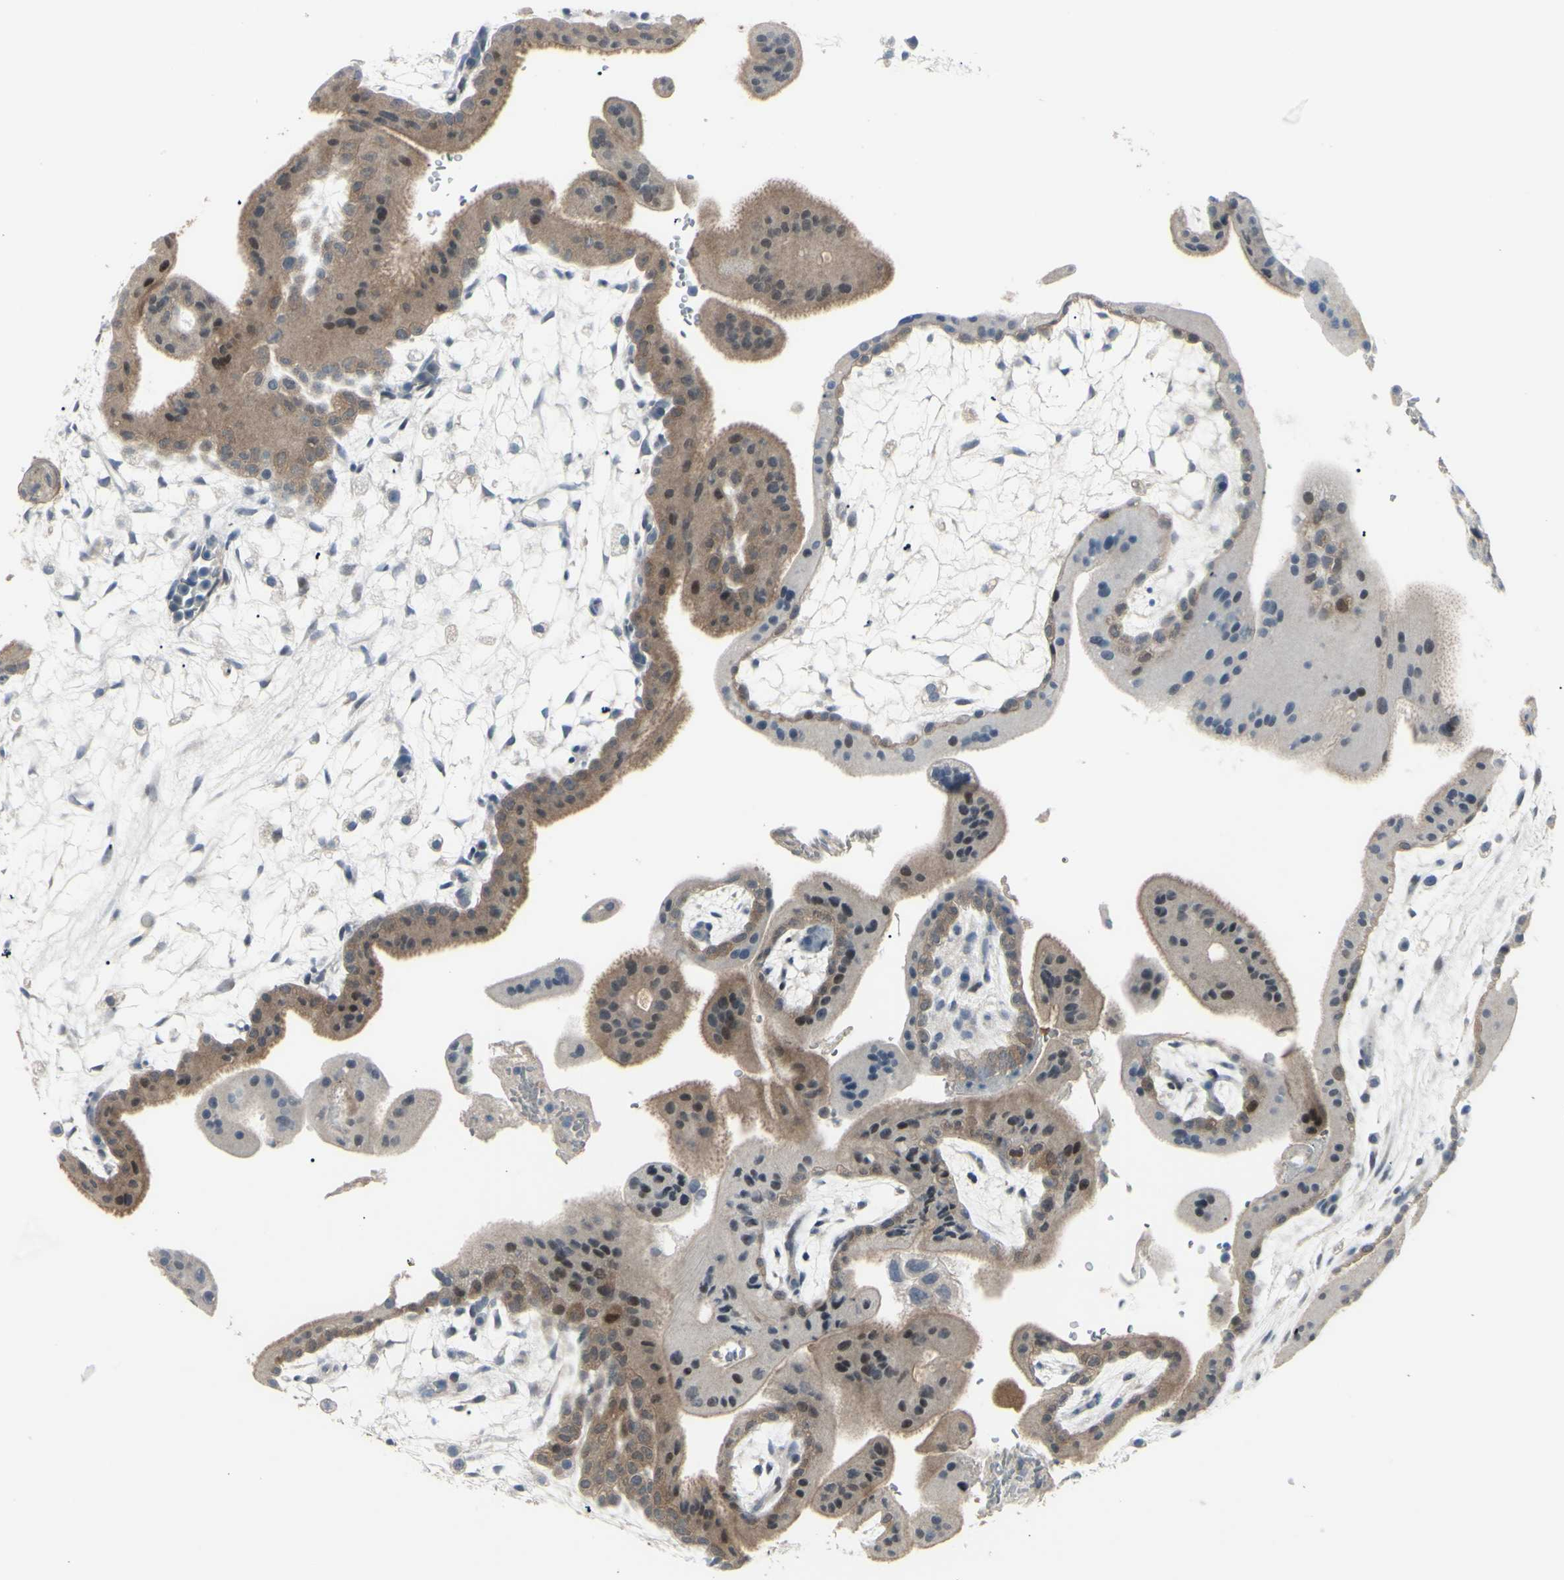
{"staining": {"intensity": "moderate", "quantity": "25%-75%", "location": "cytoplasmic/membranous"}, "tissue": "placenta", "cell_type": "Trophoblastic cells", "image_type": "normal", "snomed": [{"axis": "morphology", "description": "Normal tissue, NOS"}, {"axis": "topography", "description": "Placenta"}], "caption": "Immunohistochemistry (IHC) image of benign placenta: placenta stained using immunohistochemistry exhibits medium levels of moderate protein expression localized specifically in the cytoplasmic/membranous of trophoblastic cells, appearing as a cytoplasmic/membranous brown color.", "gene": "ETNK1", "patient": {"sex": "female", "age": 35}}